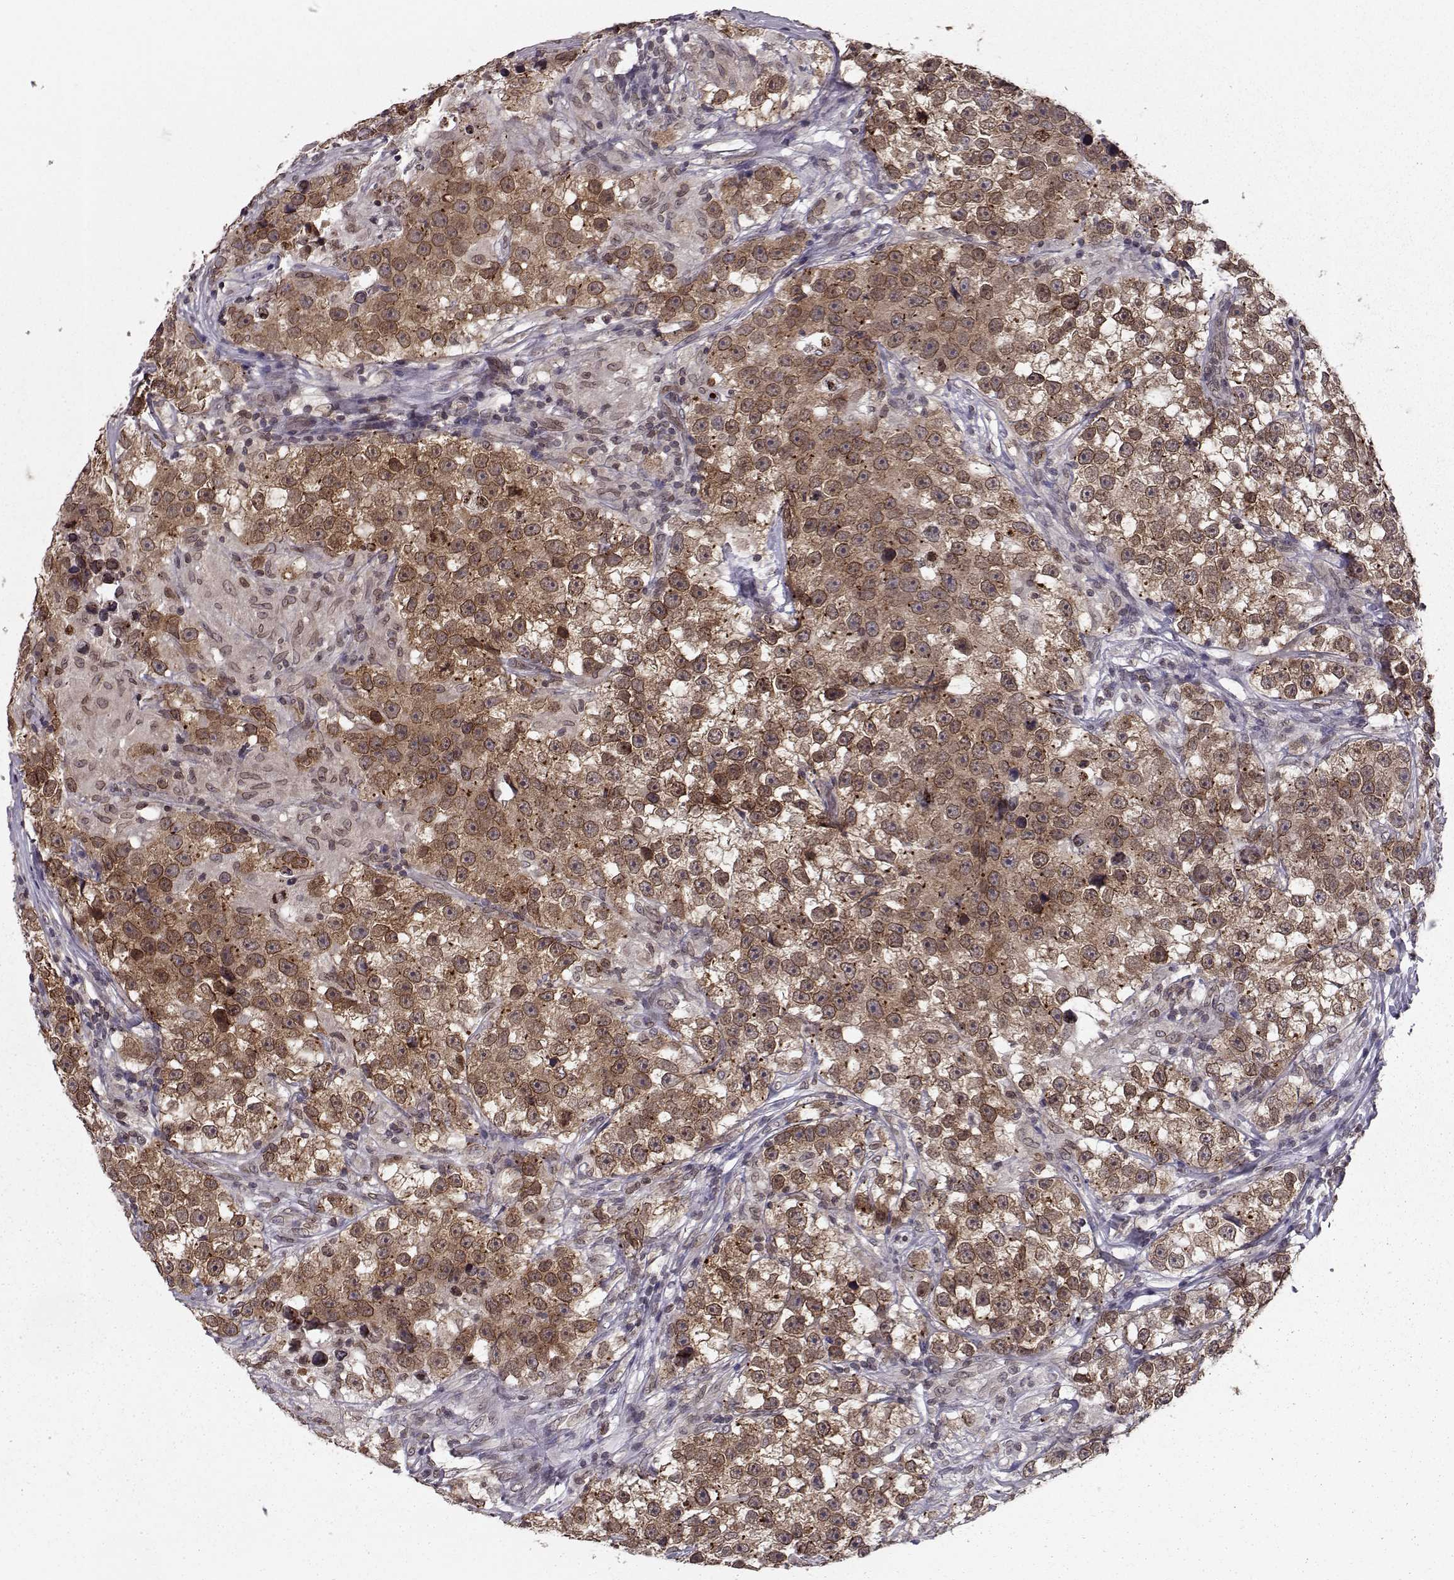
{"staining": {"intensity": "moderate", "quantity": ">75%", "location": "cytoplasmic/membranous,nuclear"}, "tissue": "testis cancer", "cell_type": "Tumor cells", "image_type": "cancer", "snomed": [{"axis": "morphology", "description": "Seminoma, NOS"}, {"axis": "topography", "description": "Testis"}], "caption": "Testis seminoma stained with immunohistochemistry (IHC) exhibits moderate cytoplasmic/membranous and nuclear staining in approximately >75% of tumor cells.", "gene": "NUP37", "patient": {"sex": "male", "age": 46}}